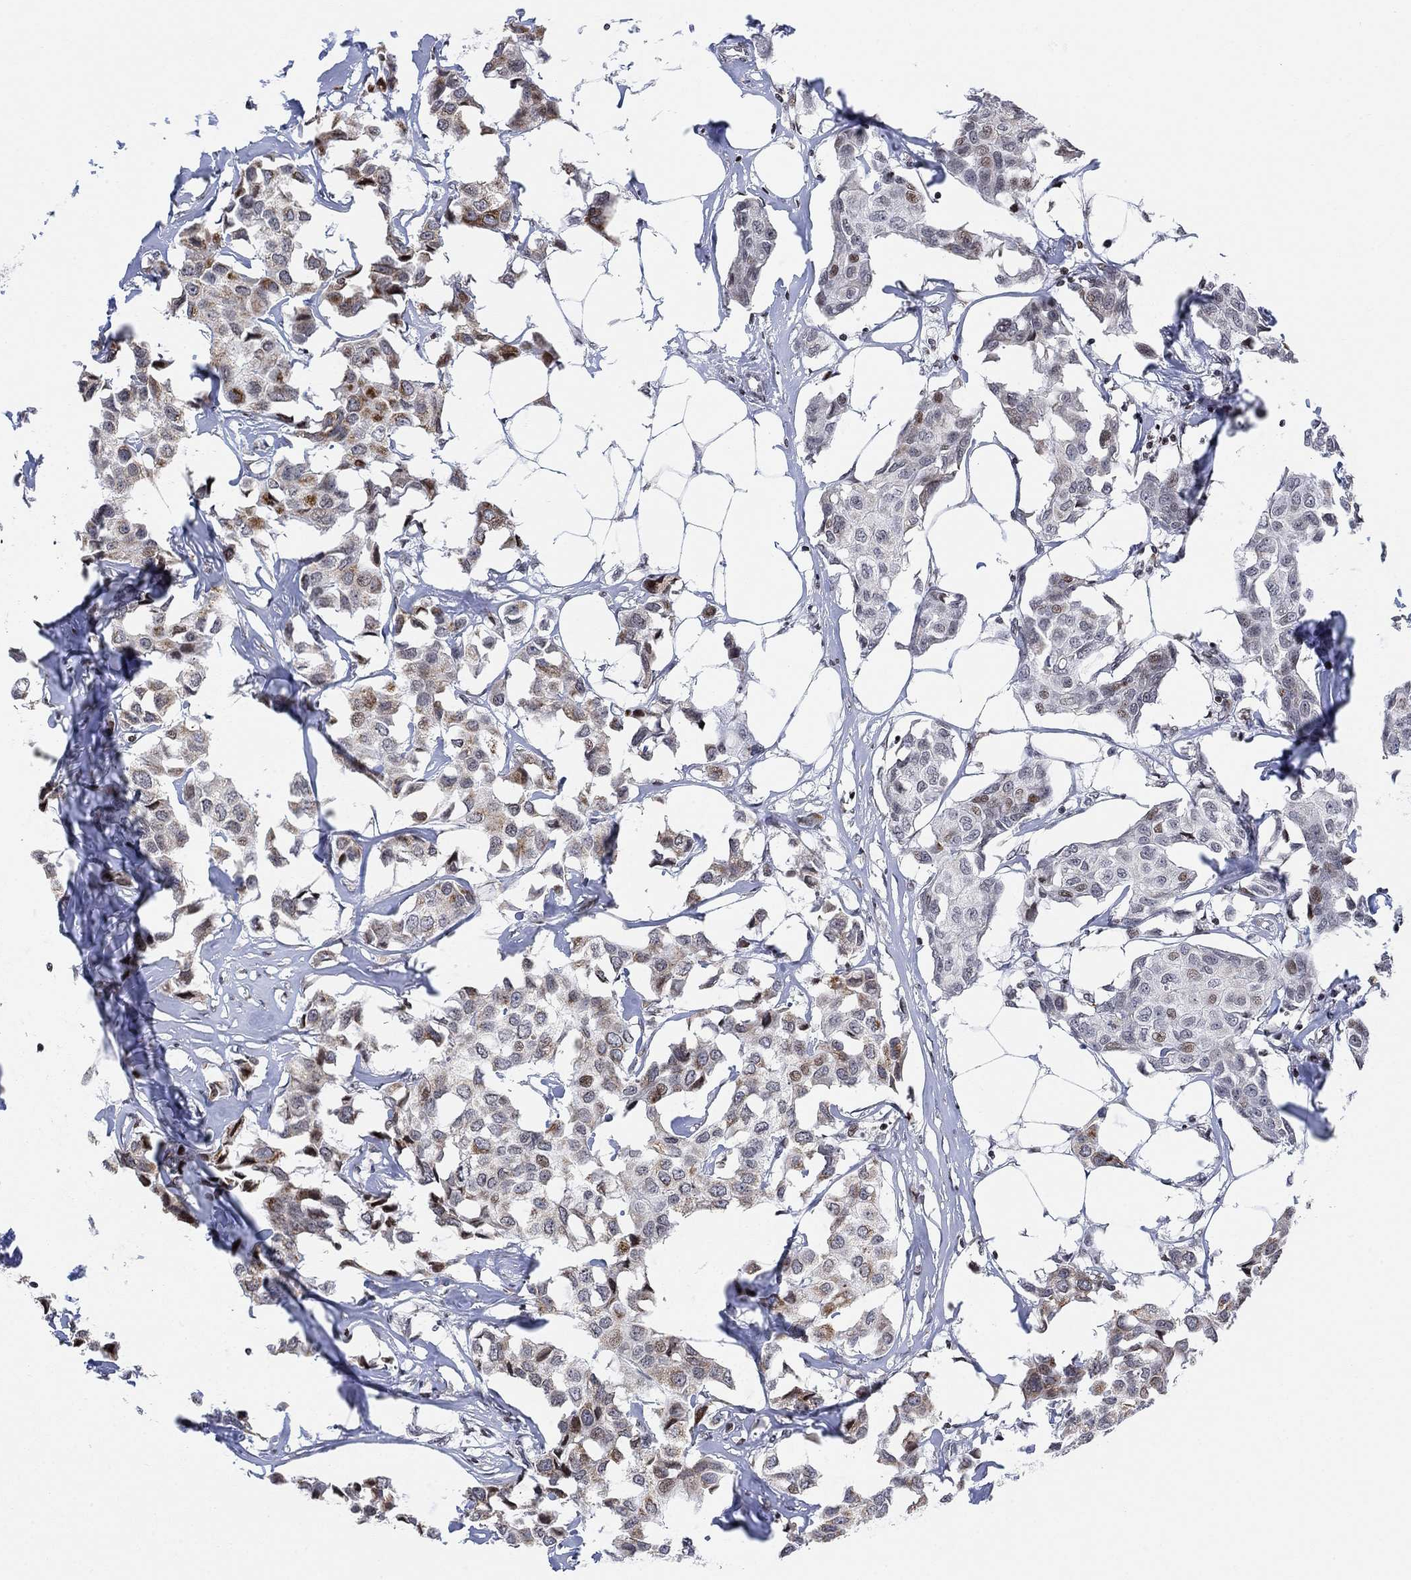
{"staining": {"intensity": "moderate", "quantity": "<25%", "location": "cytoplasmic/membranous,nuclear"}, "tissue": "breast cancer", "cell_type": "Tumor cells", "image_type": "cancer", "snomed": [{"axis": "morphology", "description": "Duct carcinoma"}, {"axis": "topography", "description": "Breast"}], "caption": "Immunohistochemical staining of infiltrating ductal carcinoma (breast) demonstrates low levels of moderate cytoplasmic/membranous and nuclear protein expression in about <25% of tumor cells. (IHC, brightfield microscopy, high magnification).", "gene": "ABHD14A", "patient": {"sex": "female", "age": 80}}